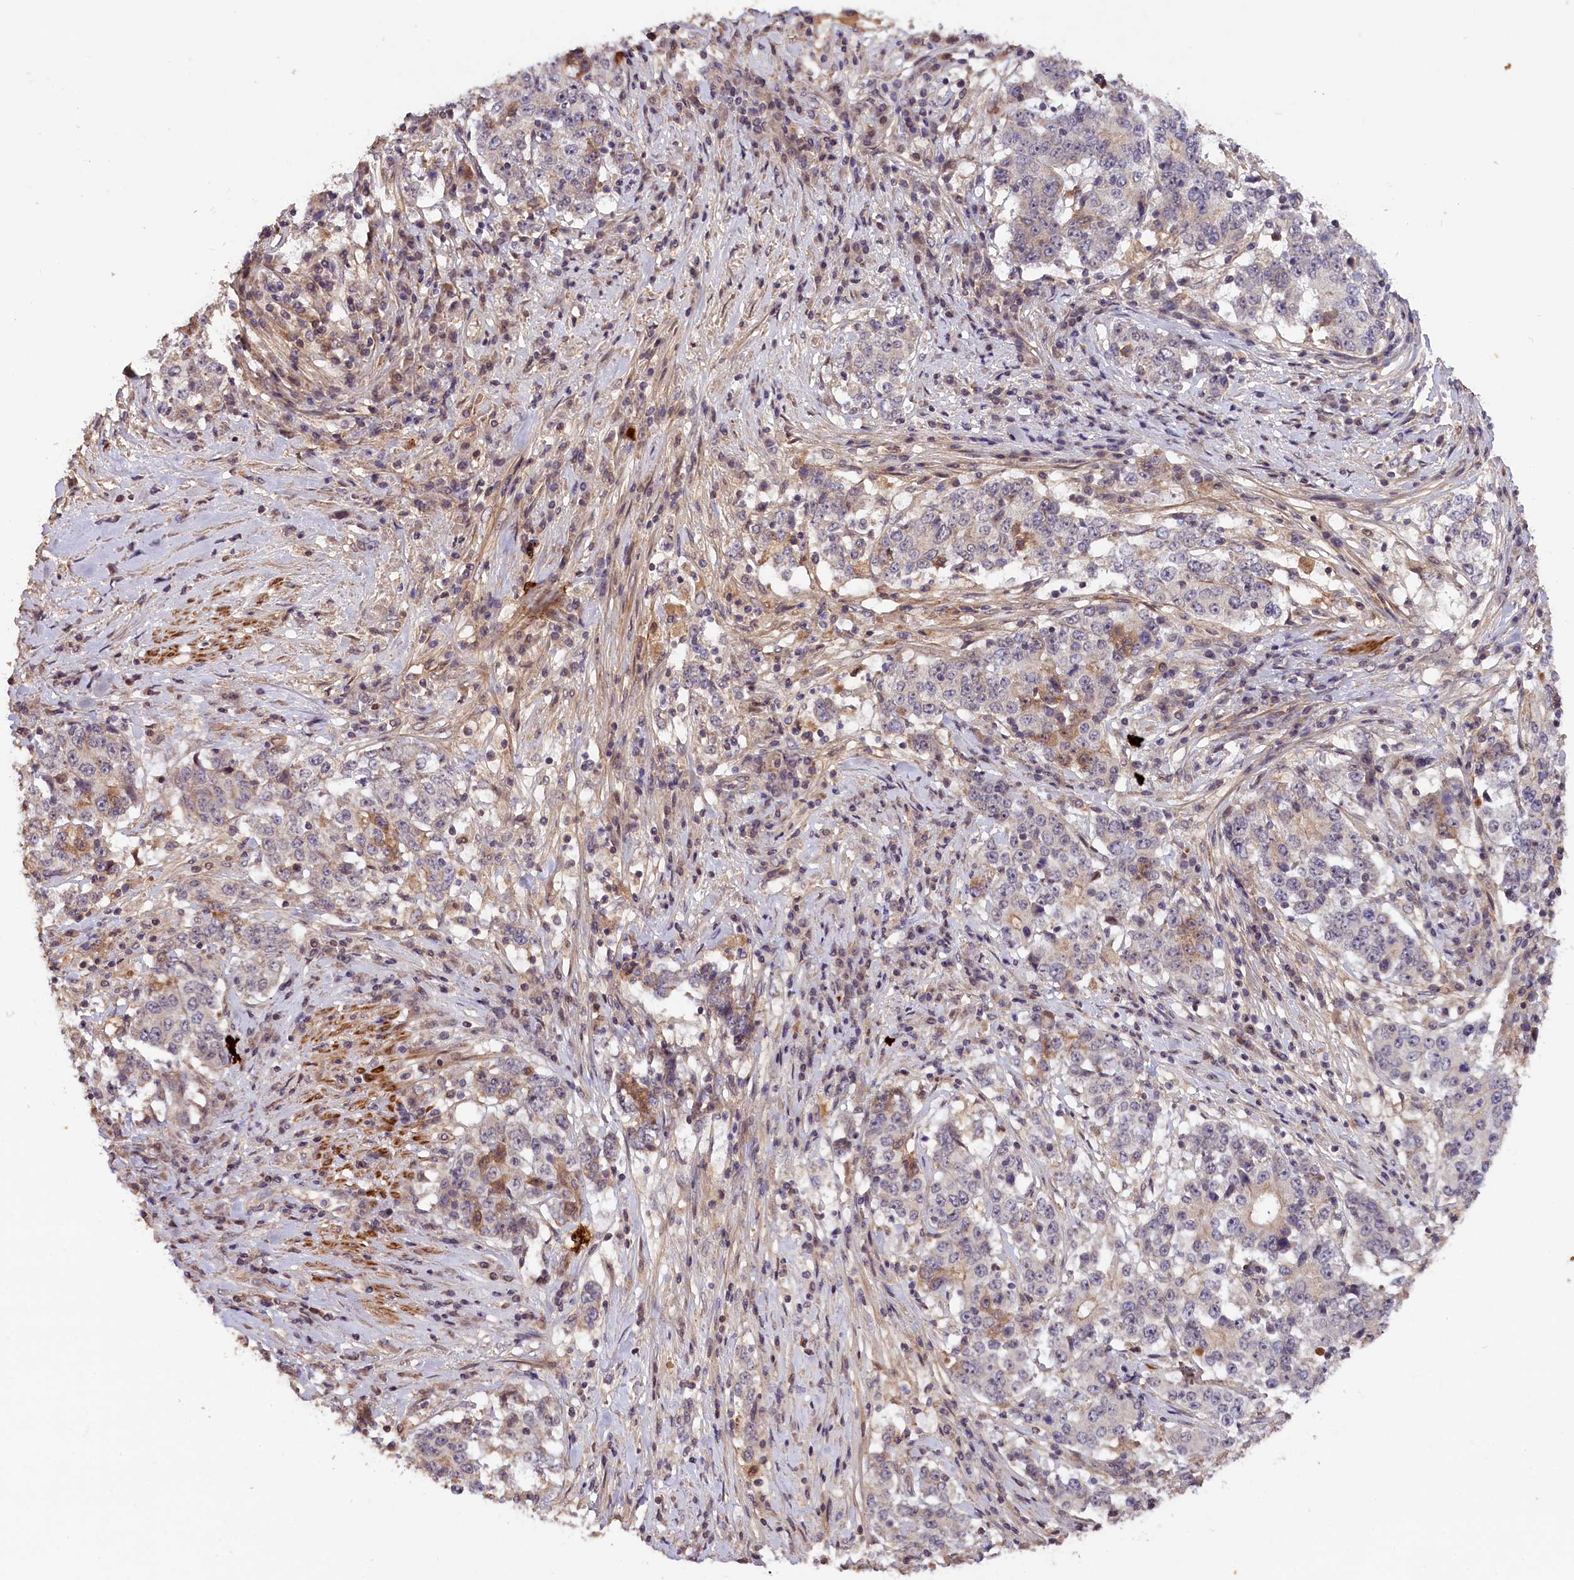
{"staining": {"intensity": "negative", "quantity": "none", "location": "none"}, "tissue": "stomach cancer", "cell_type": "Tumor cells", "image_type": "cancer", "snomed": [{"axis": "morphology", "description": "Adenocarcinoma, NOS"}, {"axis": "topography", "description": "Stomach"}], "caption": "IHC photomicrograph of human stomach adenocarcinoma stained for a protein (brown), which exhibits no expression in tumor cells. (Stains: DAB immunohistochemistry (IHC) with hematoxylin counter stain, Microscopy: brightfield microscopy at high magnification).", "gene": "ZNF480", "patient": {"sex": "male", "age": 59}}